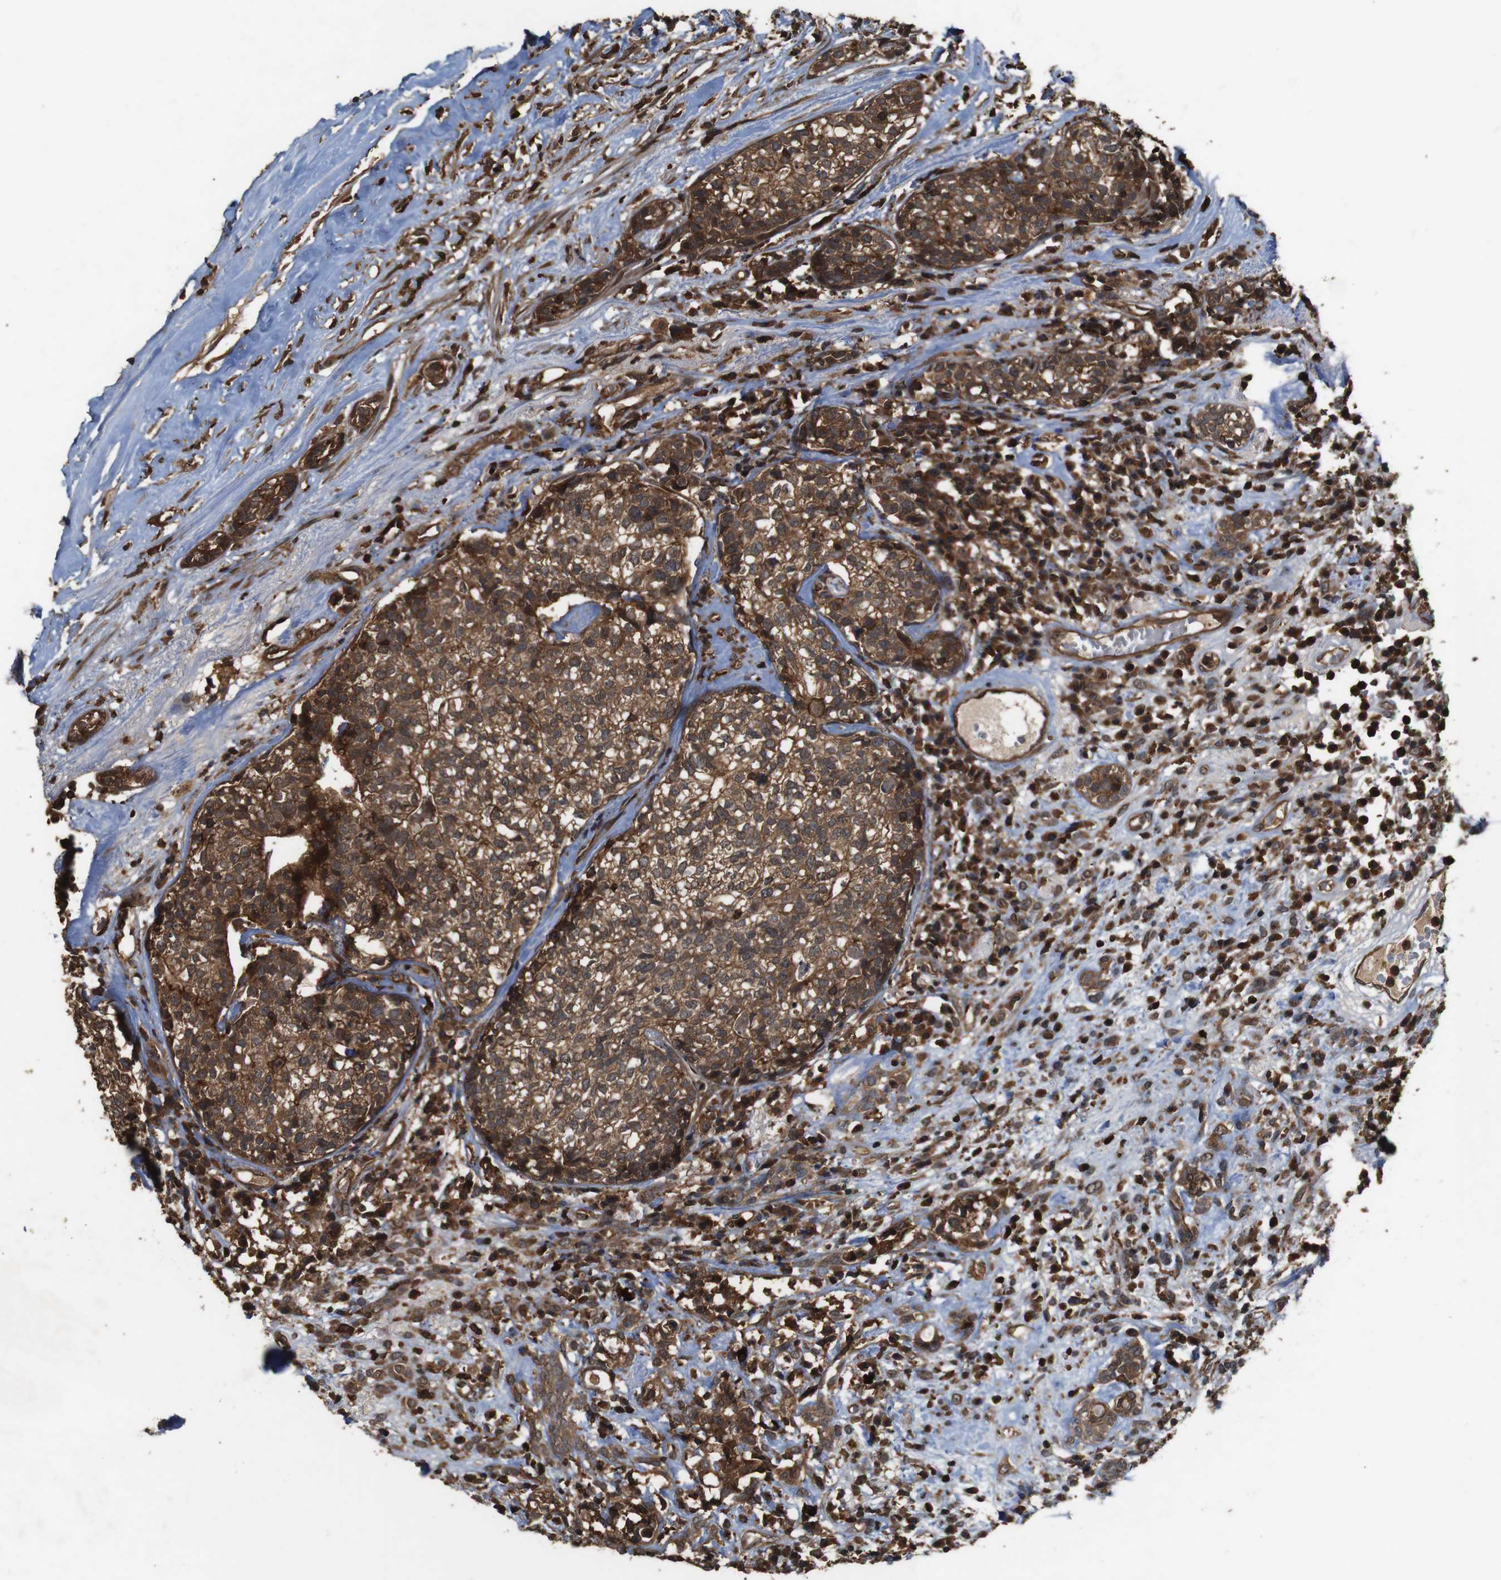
{"staining": {"intensity": "strong", "quantity": ">75%", "location": "cytoplasmic/membranous"}, "tissue": "head and neck cancer", "cell_type": "Tumor cells", "image_type": "cancer", "snomed": [{"axis": "morphology", "description": "Adenocarcinoma, NOS"}, {"axis": "topography", "description": "Salivary gland"}, {"axis": "topography", "description": "Head-Neck"}], "caption": "About >75% of tumor cells in human head and neck cancer (adenocarcinoma) reveal strong cytoplasmic/membranous protein positivity as visualized by brown immunohistochemical staining.", "gene": "BAG4", "patient": {"sex": "female", "age": 65}}